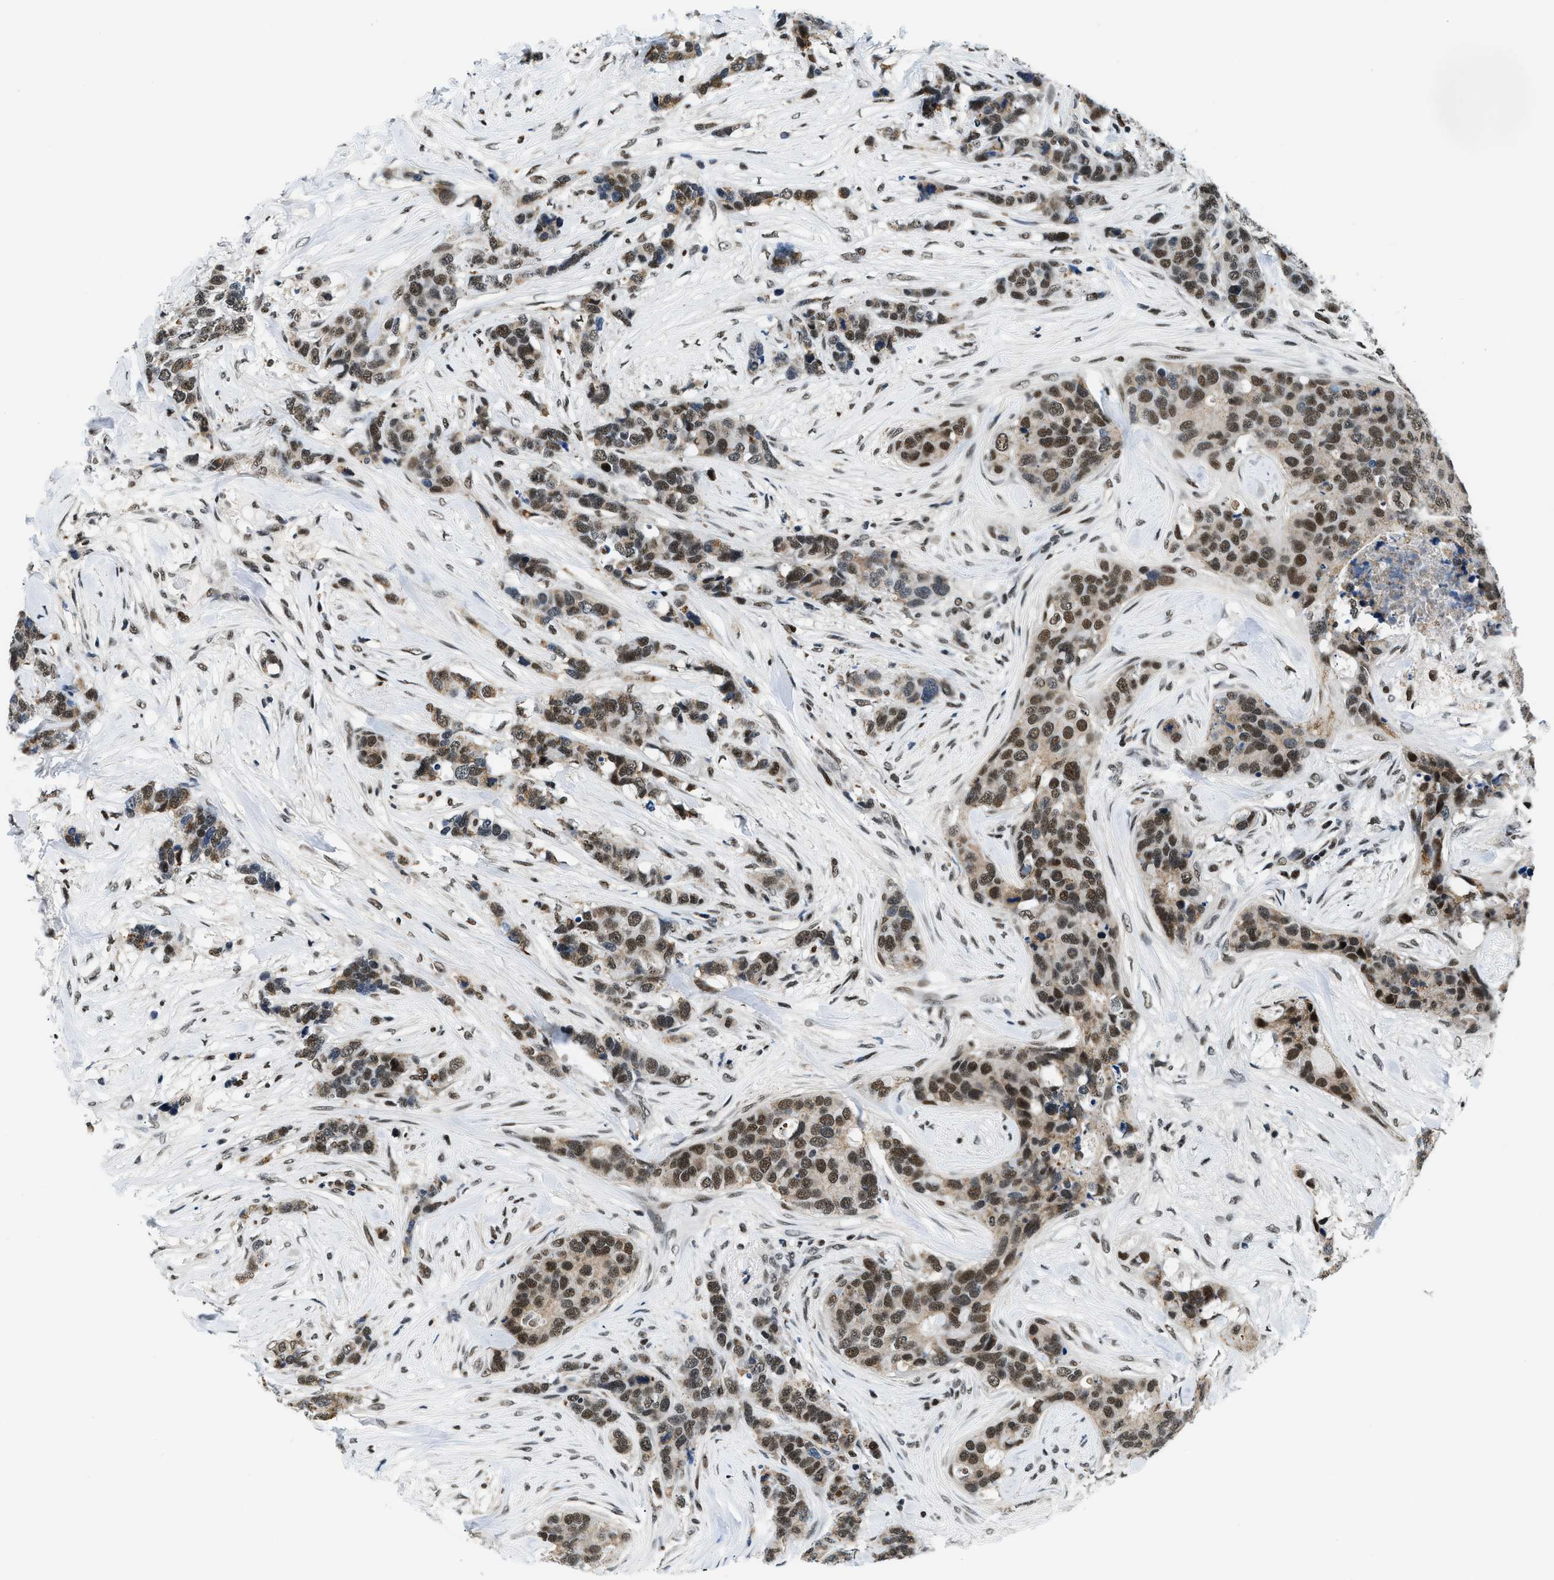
{"staining": {"intensity": "strong", "quantity": ">75%", "location": "nuclear"}, "tissue": "breast cancer", "cell_type": "Tumor cells", "image_type": "cancer", "snomed": [{"axis": "morphology", "description": "Lobular carcinoma"}, {"axis": "topography", "description": "Breast"}], "caption": "Immunohistochemistry (IHC) micrograph of neoplastic tissue: human breast lobular carcinoma stained using immunohistochemistry (IHC) displays high levels of strong protein expression localized specifically in the nuclear of tumor cells, appearing as a nuclear brown color.", "gene": "KDM3B", "patient": {"sex": "female", "age": 59}}